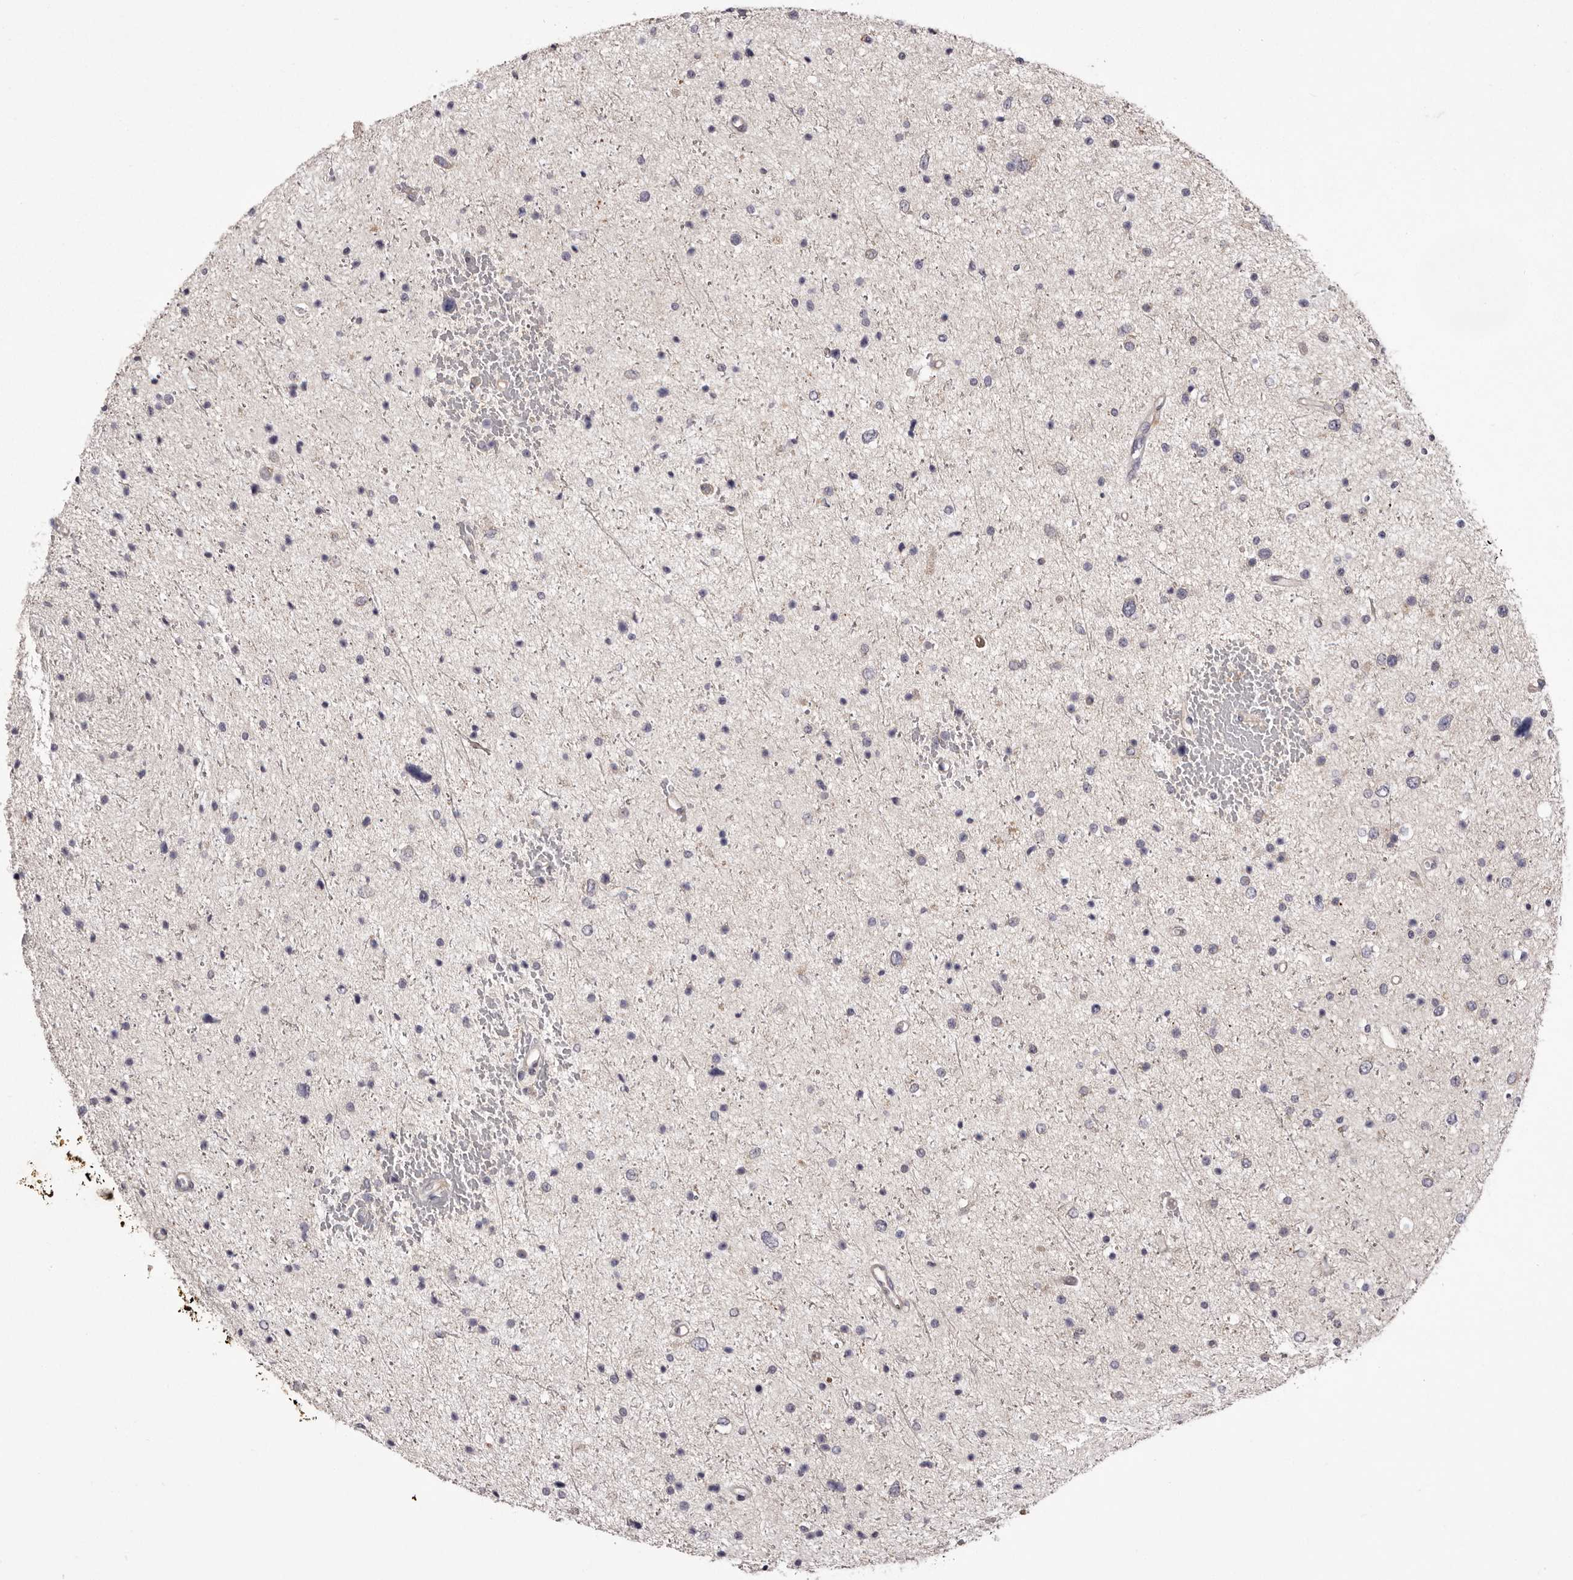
{"staining": {"intensity": "negative", "quantity": "none", "location": "none"}, "tissue": "glioma", "cell_type": "Tumor cells", "image_type": "cancer", "snomed": [{"axis": "morphology", "description": "Glioma, malignant, Low grade"}, {"axis": "topography", "description": "Brain"}], "caption": "Low-grade glioma (malignant) was stained to show a protein in brown. There is no significant staining in tumor cells.", "gene": "PNRC1", "patient": {"sex": "female", "age": 37}}